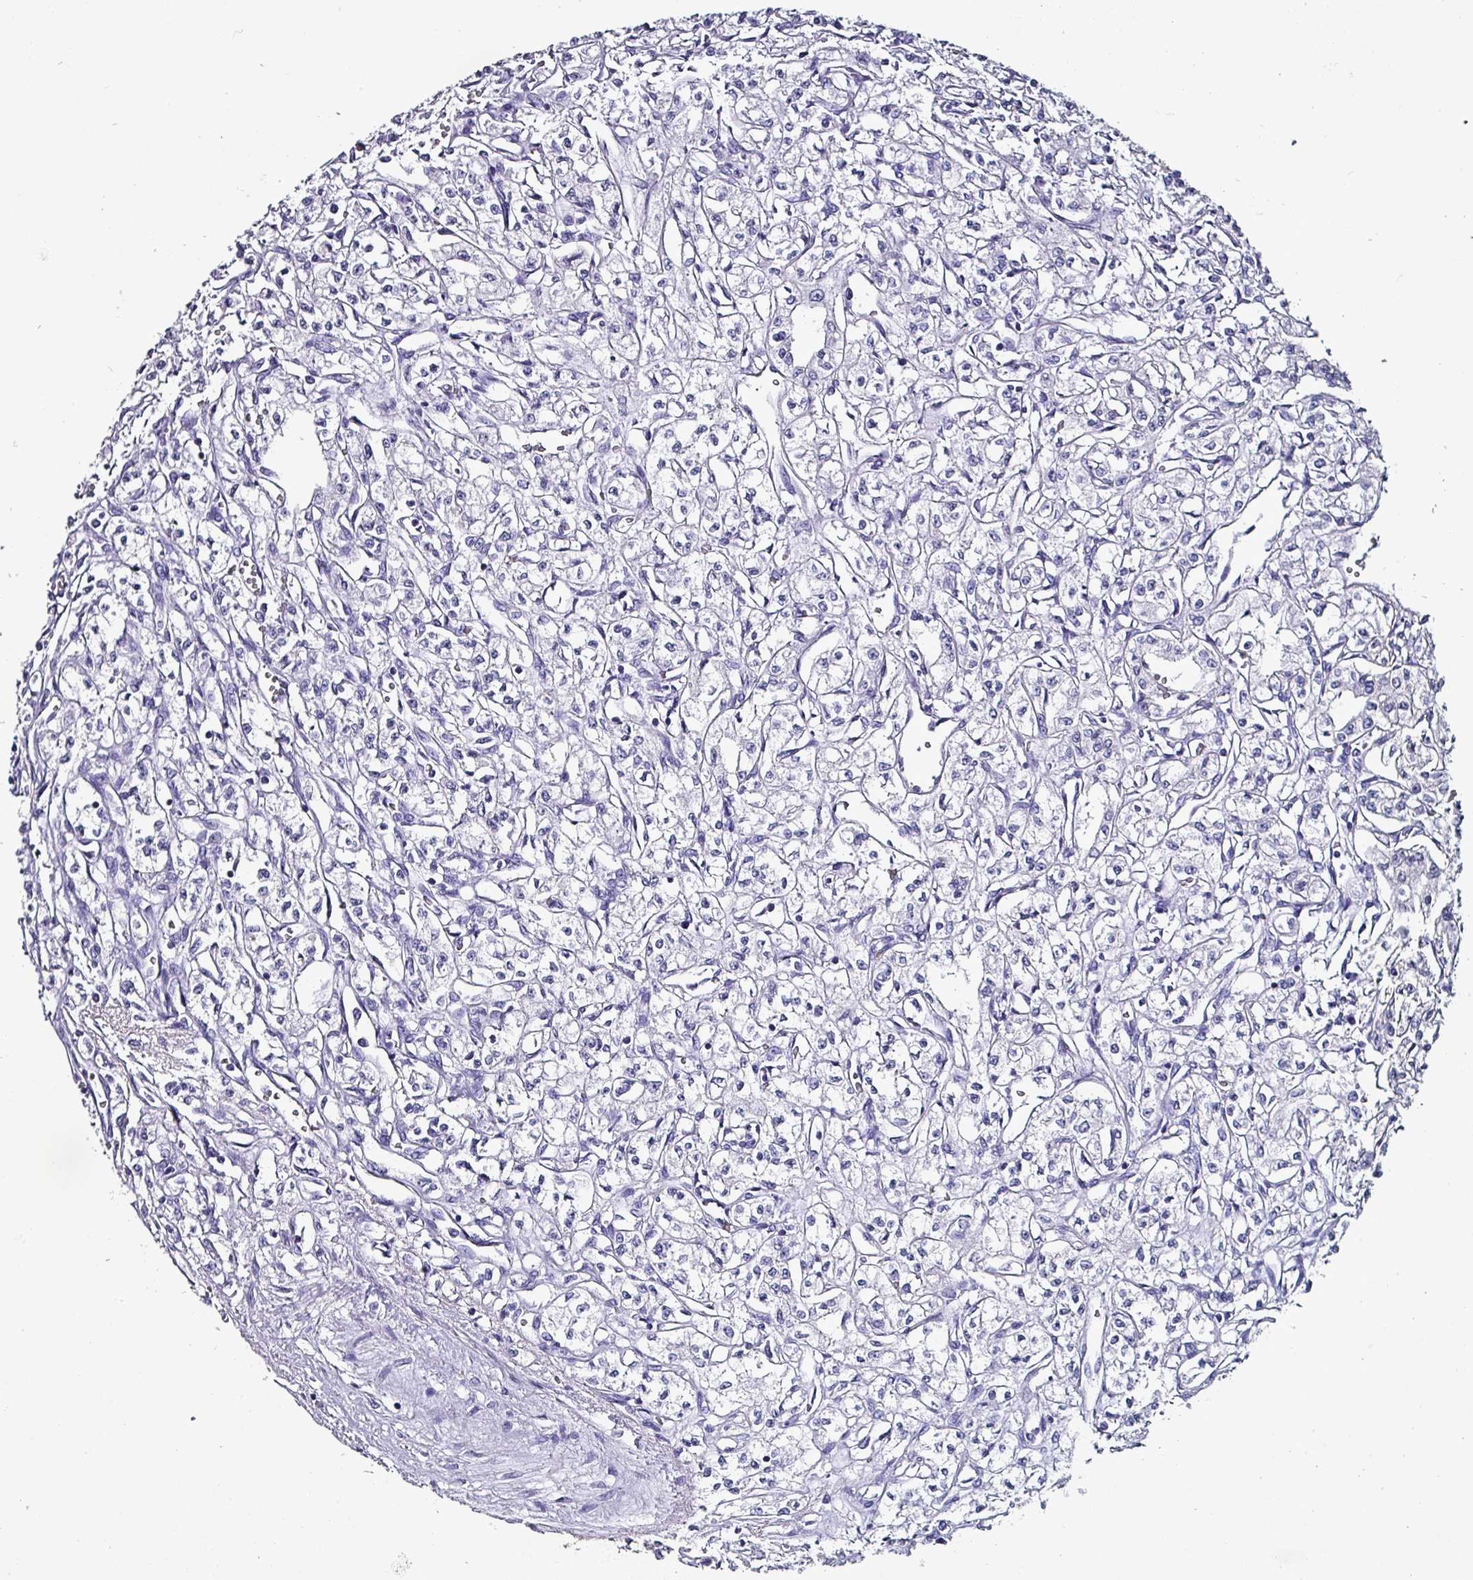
{"staining": {"intensity": "negative", "quantity": "none", "location": "none"}, "tissue": "renal cancer", "cell_type": "Tumor cells", "image_type": "cancer", "snomed": [{"axis": "morphology", "description": "Adenocarcinoma, NOS"}, {"axis": "topography", "description": "Kidney"}], "caption": "High magnification brightfield microscopy of renal cancer stained with DAB (3,3'-diaminobenzidine) (brown) and counterstained with hematoxylin (blue): tumor cells show no significant expression.", "gene": "KRT6C", "patient": {"sex": "male", "age": 56}}